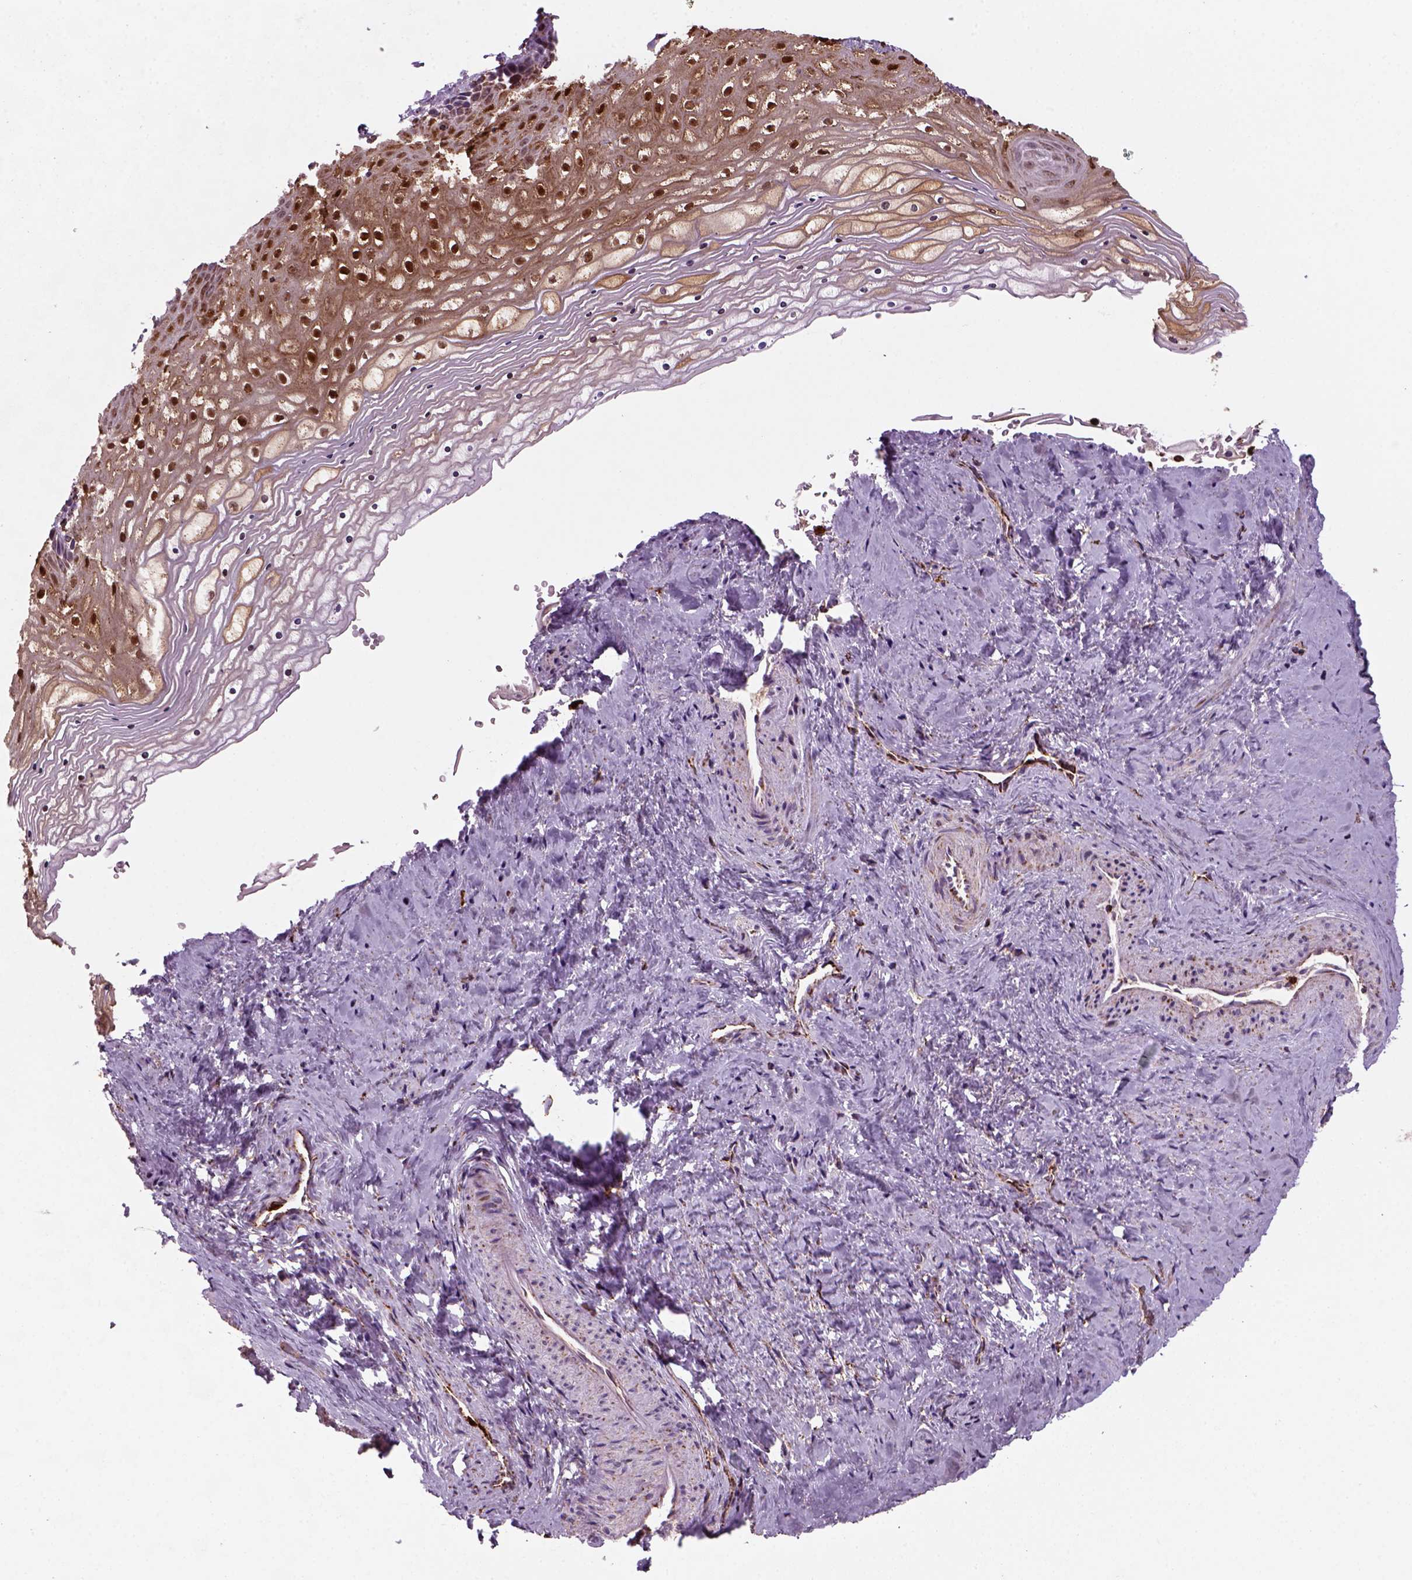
{"staining": {"intensity": "moderate", "quantity": ">75%", "location": "cytoplasmic/membranous,nuclear"}, "tissue": "vagina", "cell_type": "Squamous epithelial cells", "image_type": "normal", "snomed": [{"axis": "morphology", "description": "Normal tissue, NOS"}, {"axis": "topography", "description": "Vagina"}], "caption": "Protein staining of benign vagina demonstrates moderate cytoplasmic/membranous,nuclear expression in approximately >75% of squamous epithelial cells. Nuclei are stained in blue.", "gene": "NUDT16L1", "patient": {"sex": "female", "age": 45}}